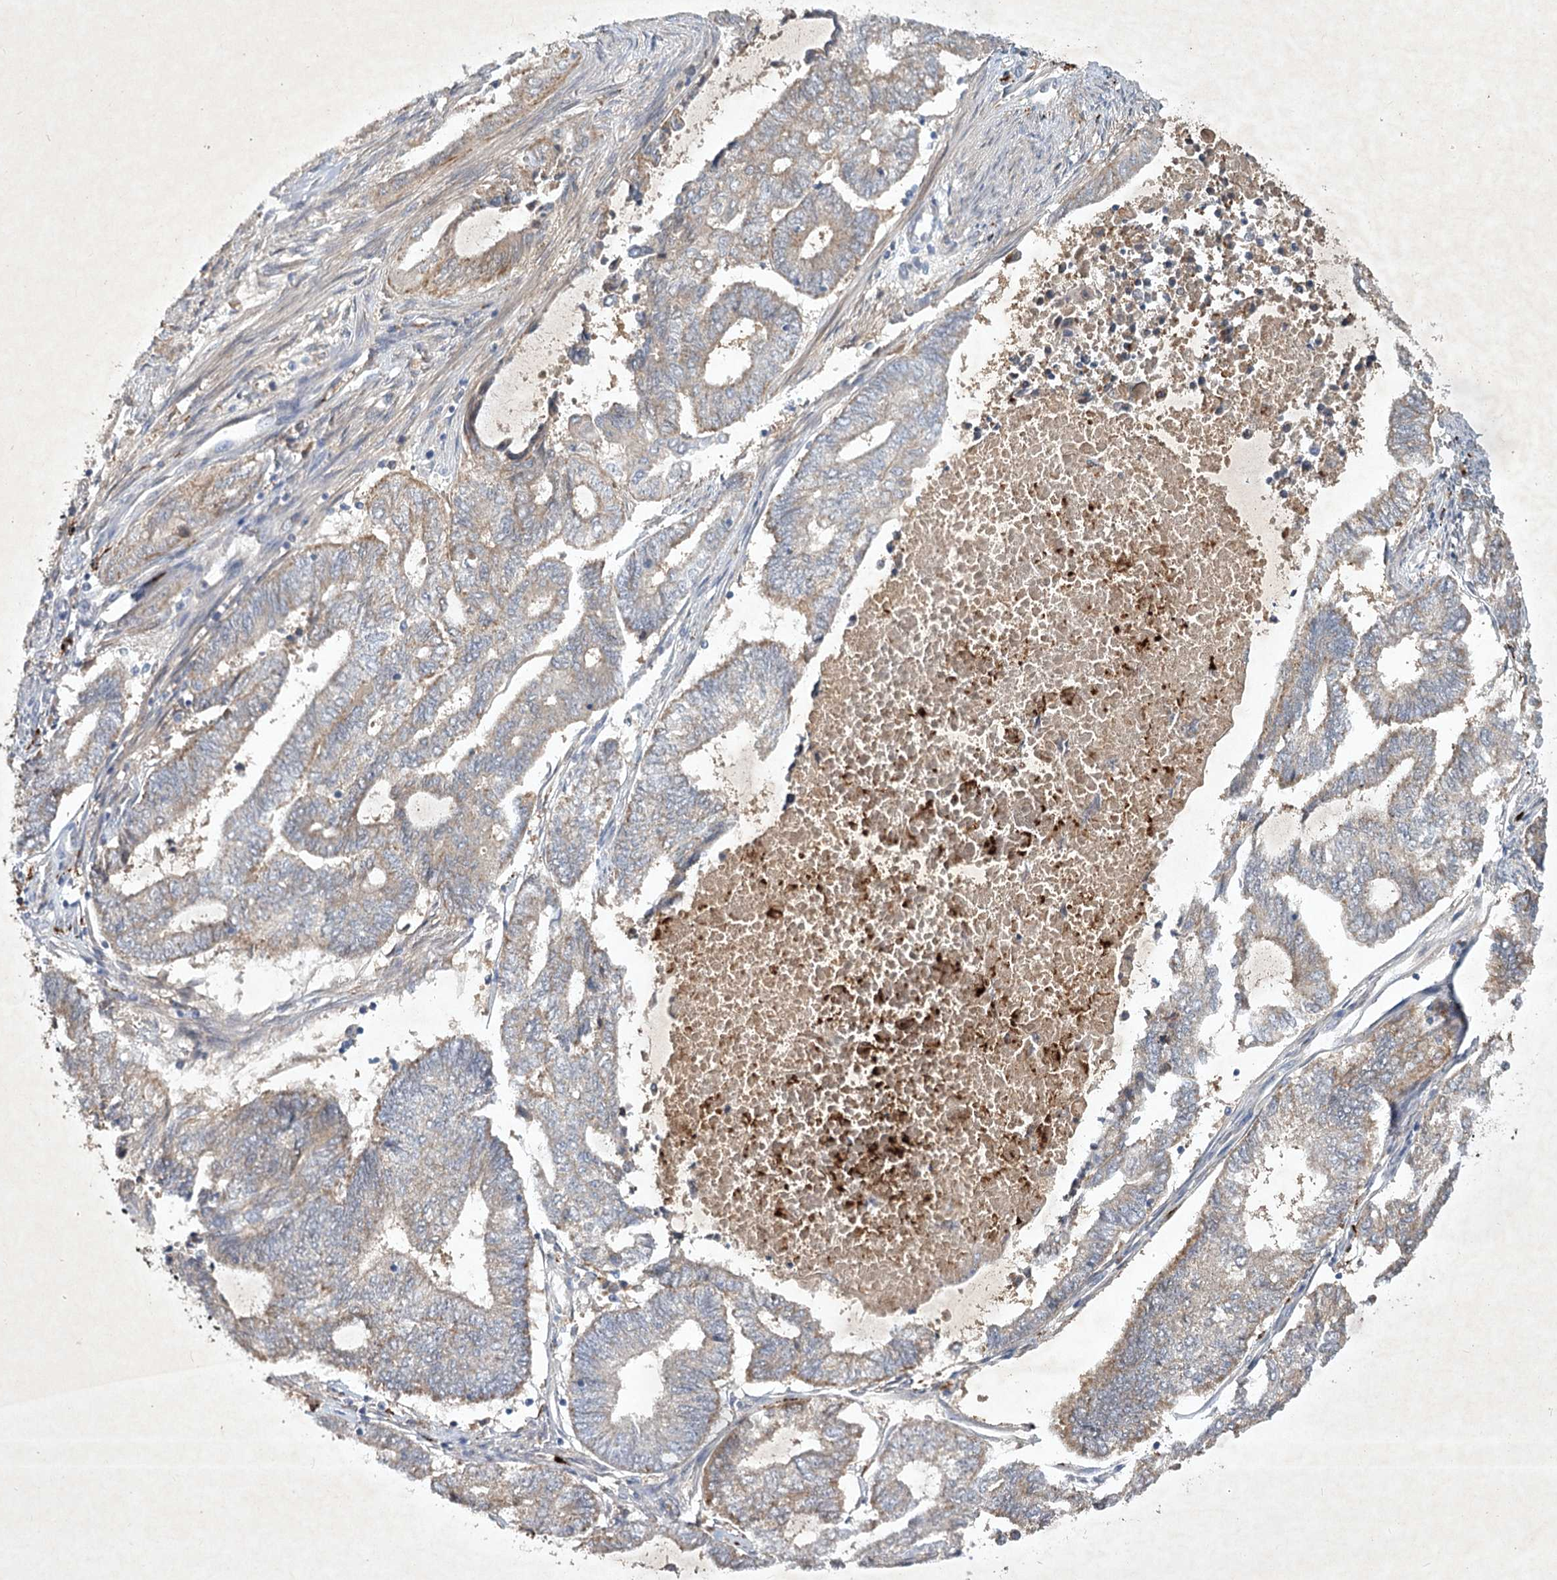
{"staining": {"intensity": "weak", "quantity": "25%-75%", "location": "cytoplasmic/membranous"}, "tissue": "endometrial cancer", "cell_type": "Tumor cells", "image_type": "cancer", "snomed": [{"axis": "morphology", "description": "Adenocarcinoma, NOS"}, {"axis": "topography", "description": "Uterus"}, {"axis": "topography", "description": "Endometrium"}], "caption": "Weak cytoplasmic/membranous staining is seen in about 25%-75% of tumor cells in adenocarcinoma (endometrial).", "gene": "PYROXD2", "patient": {"sex": "female", "age": 70}}